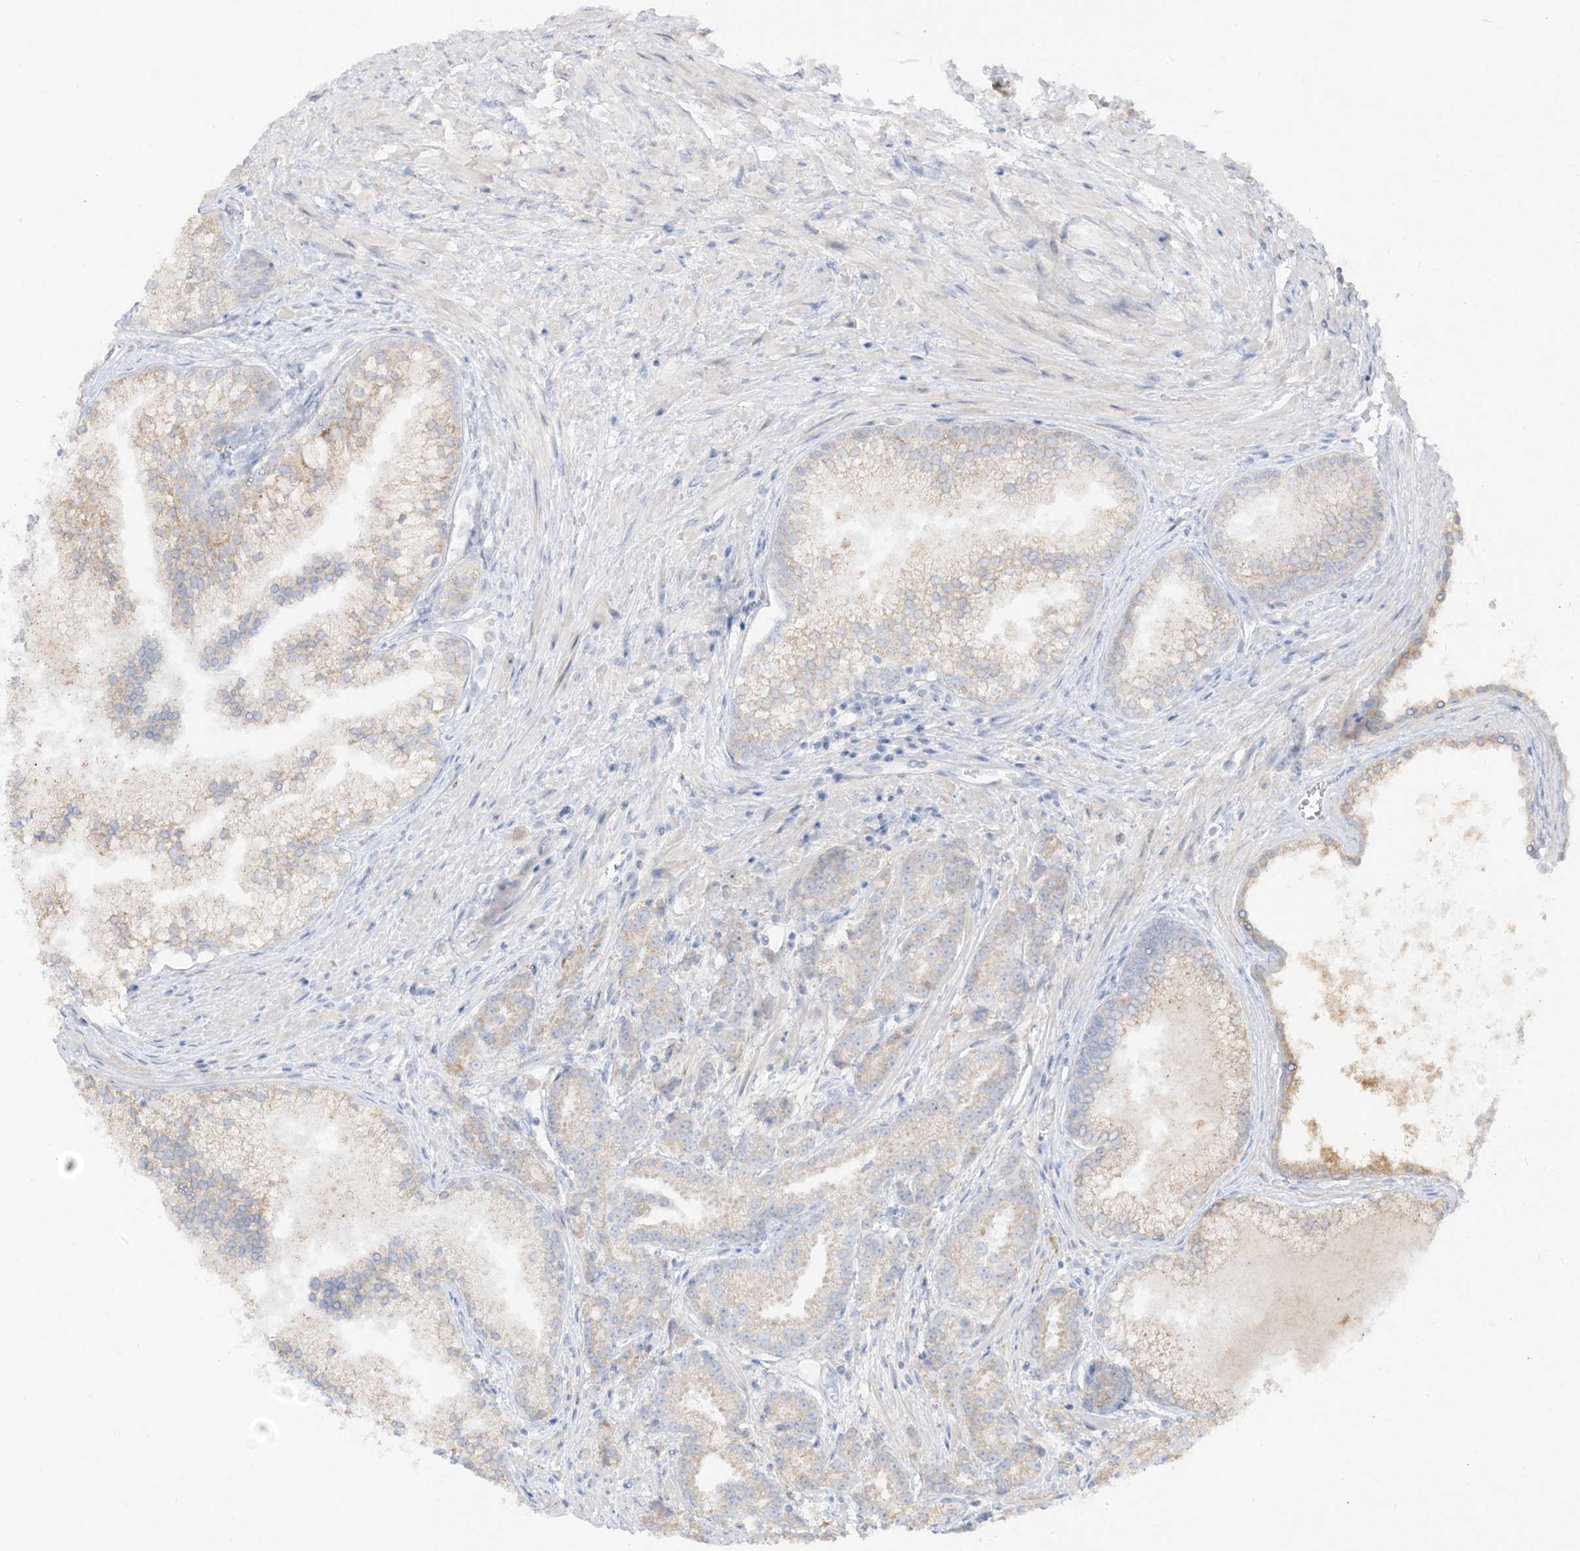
{"staining": {"intensity": "negative", "quantity": "none", "location": "none"}, "tissue": "prostate cancer", "cell_type": "Tumor cells", "image_type": "cancer", "snomed": [{"axis": "morphology", "description": "Adenocarcinoma, High grade"}, {"axis": "topography", "description": "Prostate"}], "caption": "A micrograph of prostate cancer (high-grade adenocarcinoma) stained for a protein reveals no brown staining in tumor cells. The staining was performed using DAB (3,3'-diaminobenzidine) to visualize the protein expression in brown, while the nuclei were stained in blue with hematoxylin (Magnification: 20x).", "gene": "LOXL3", "patient": {"sex": "male", "age": 69}}